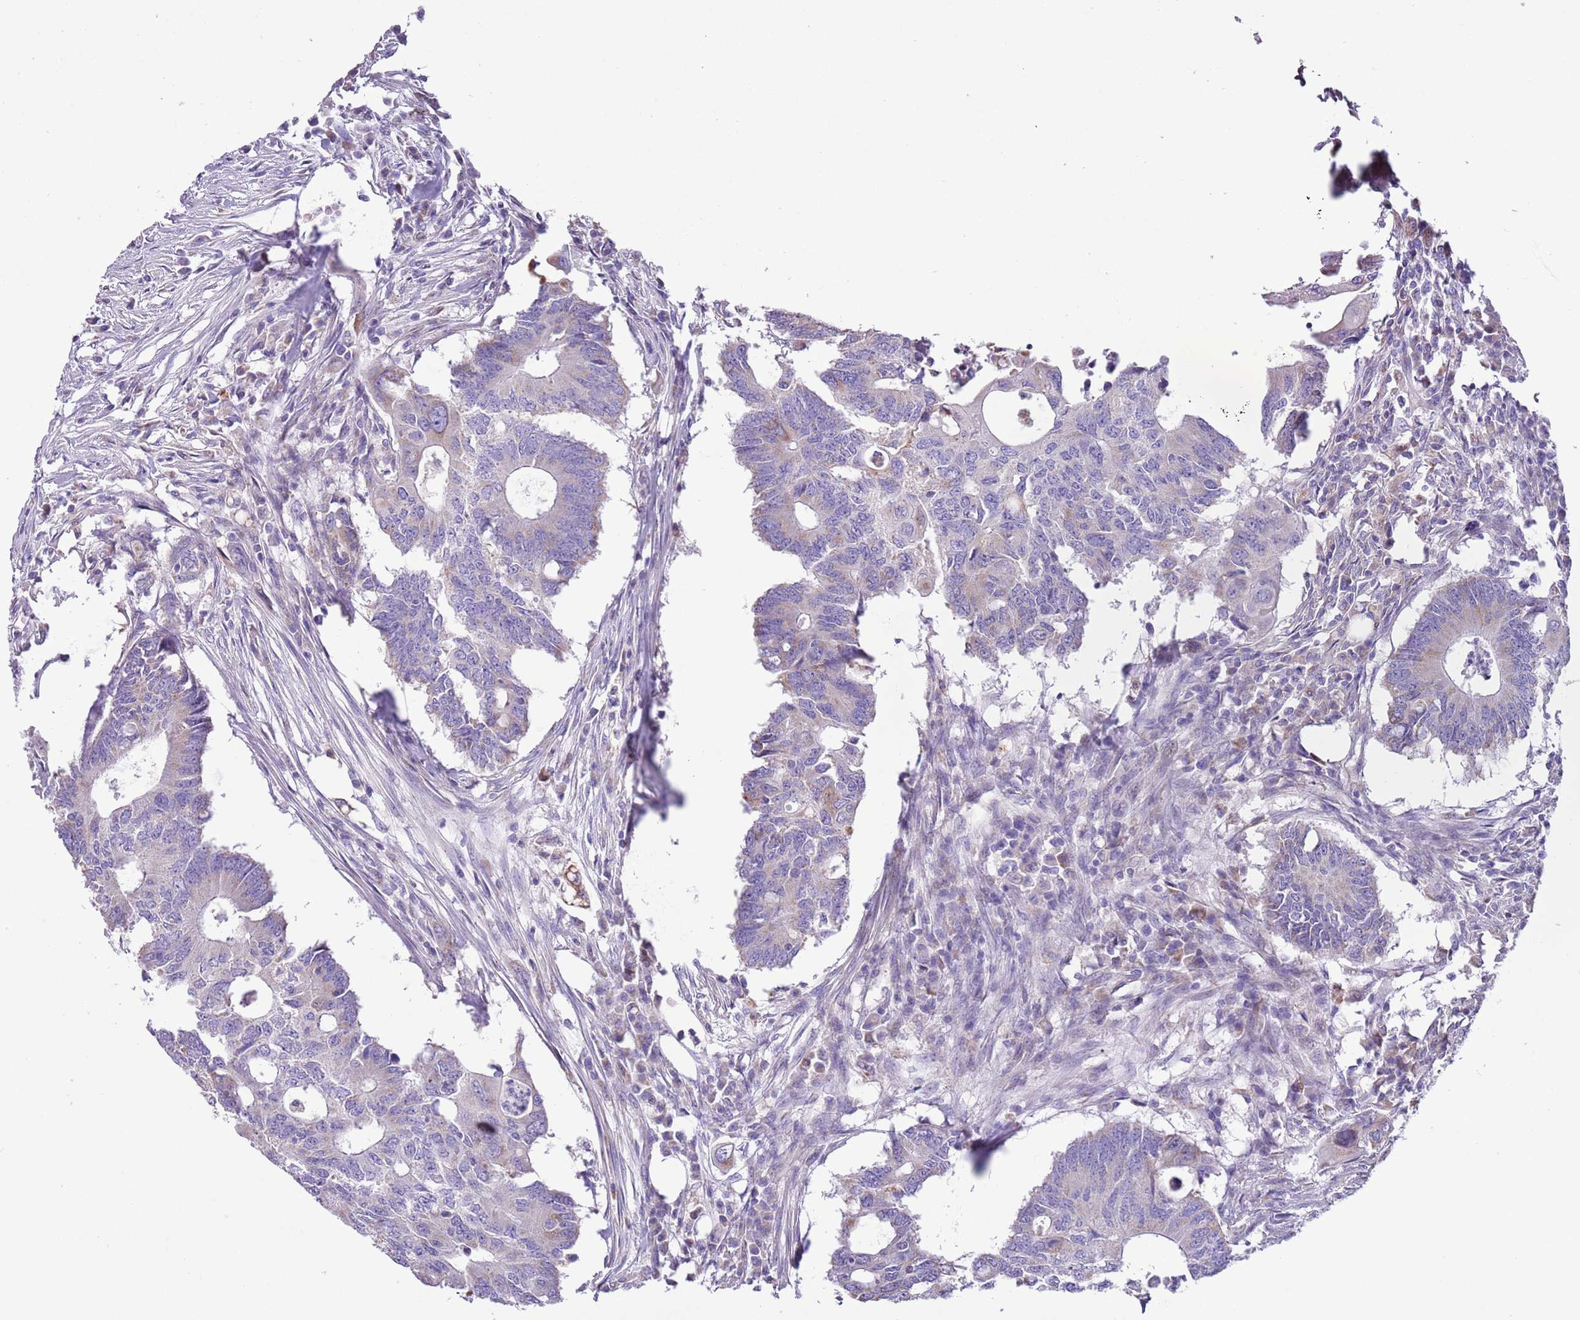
{"staining": {"intensity": "negative", "quantity": "none", "location": "none"}, "tissue": "colorectal cancer", "cell_type": "Tumor cells", "image_type": "cancer", "snomed": [{"axis": "morphology", "description": "Adenocarcinoma, NOS"}, {"axis": "topography", "description": "Colon"}], "caption": "IHC of human adenocarcinoma (colorectal) reveals no positivity in tumor cells. (DAB IHC with hematoxylin counter stain).", "gene": "ZNF697", "patient": {"sex": "male", "age": 71}}